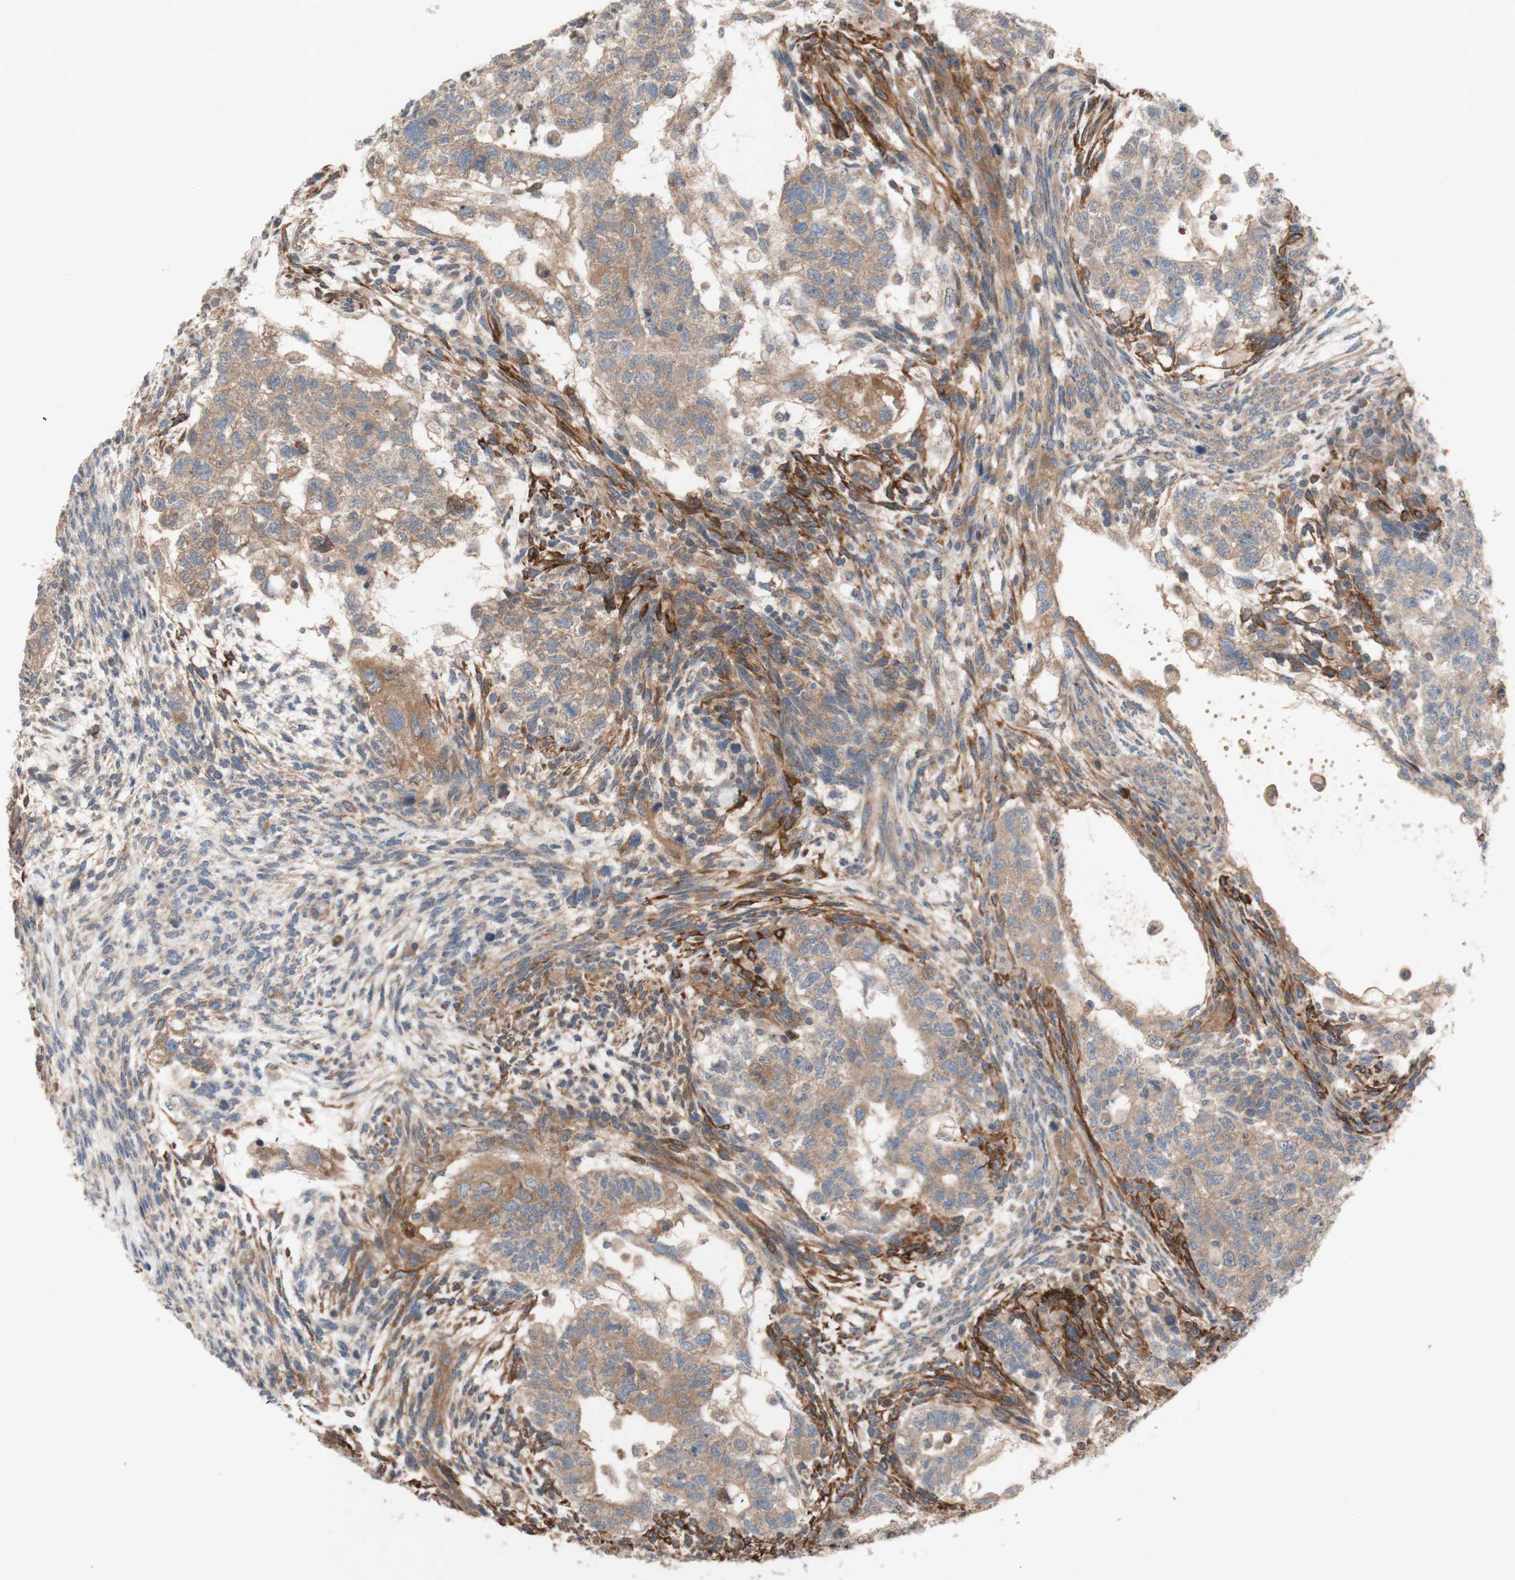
{"staining": {"intensity": "moderate", "quantity": ">75%", "location": "cytoplasmic/membranous"}, "tissue": "testis cancer", "cell_type": "Tumor cells", "image_type": "cancer", "snomed": [{"axis": "morphology", "description": "Normal tissue, NOS"}, {"axis": "morphology", "description": "Carcinoma, Embryonal, NOS"}, {"axis": "topography", "description": "Testis"}], "caption": "DAB immunohistochemical staining of human testis embryonal carcinoma demonstrates moderate cytoplasmic/membranous protein positivity in approximately >75% of tumor cells.", "gene": "TST", "patient": {"sex": "male", "age": 36}}